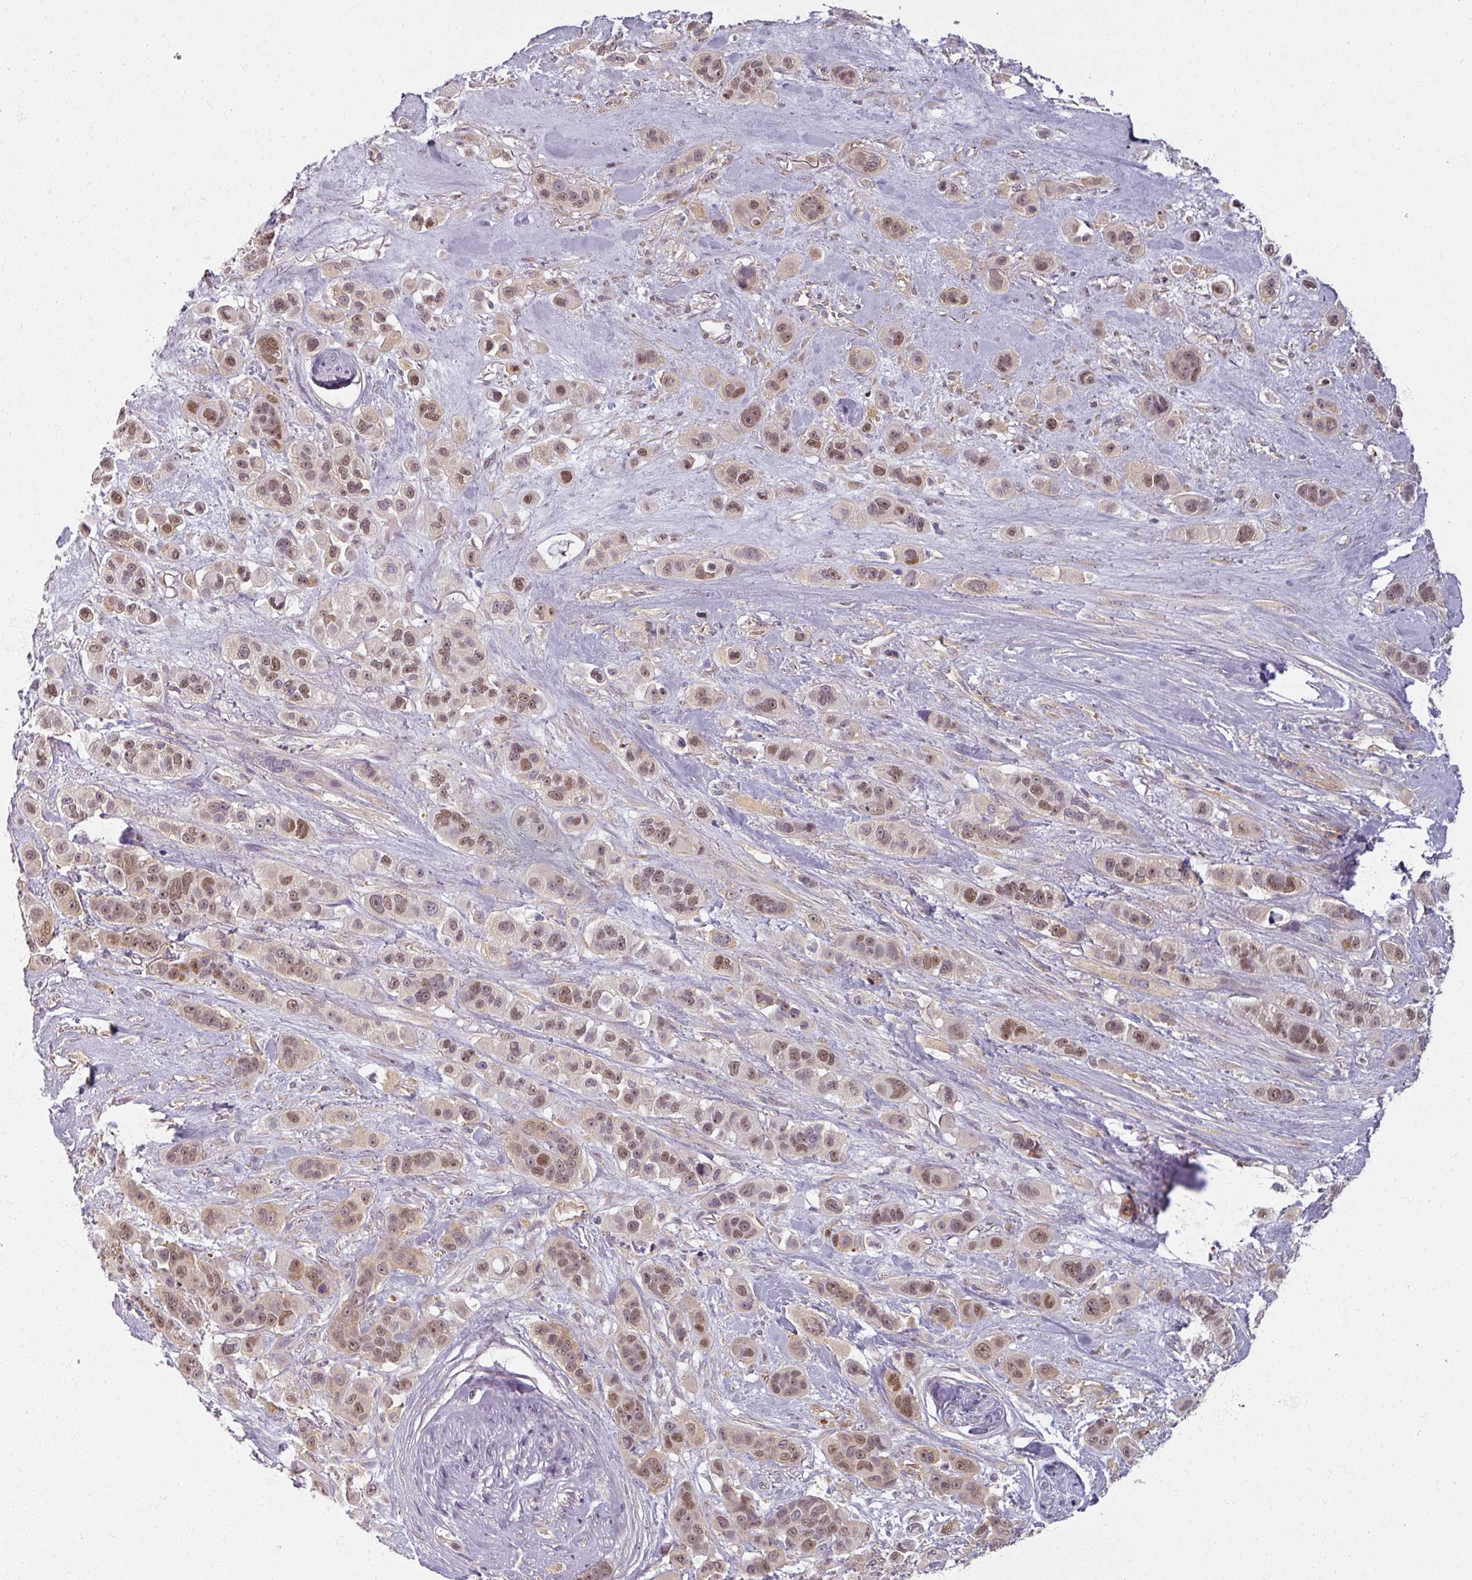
{"staining": {"intensity": "moderate", "quantity": "25%-75%", "location": "nuclear"}, "tissue": "skin cancer", "cell_type": "Tumor cells", "image_type": "cancer", "snomed": [{"axis": "morphology", "description": "Squamous cell carcinoma, NOS"}, {"axis": "topography", "description": "Skin"}], "caption": "Immunohistochemical staining of squamous cell carcinoma (skin) exhibits medium levels of moderate nuclear protein positivity in about 25%-75% of tumor cells.", "gene": "AGPAT4", "patient": {"sex": "male", "age": 67}}